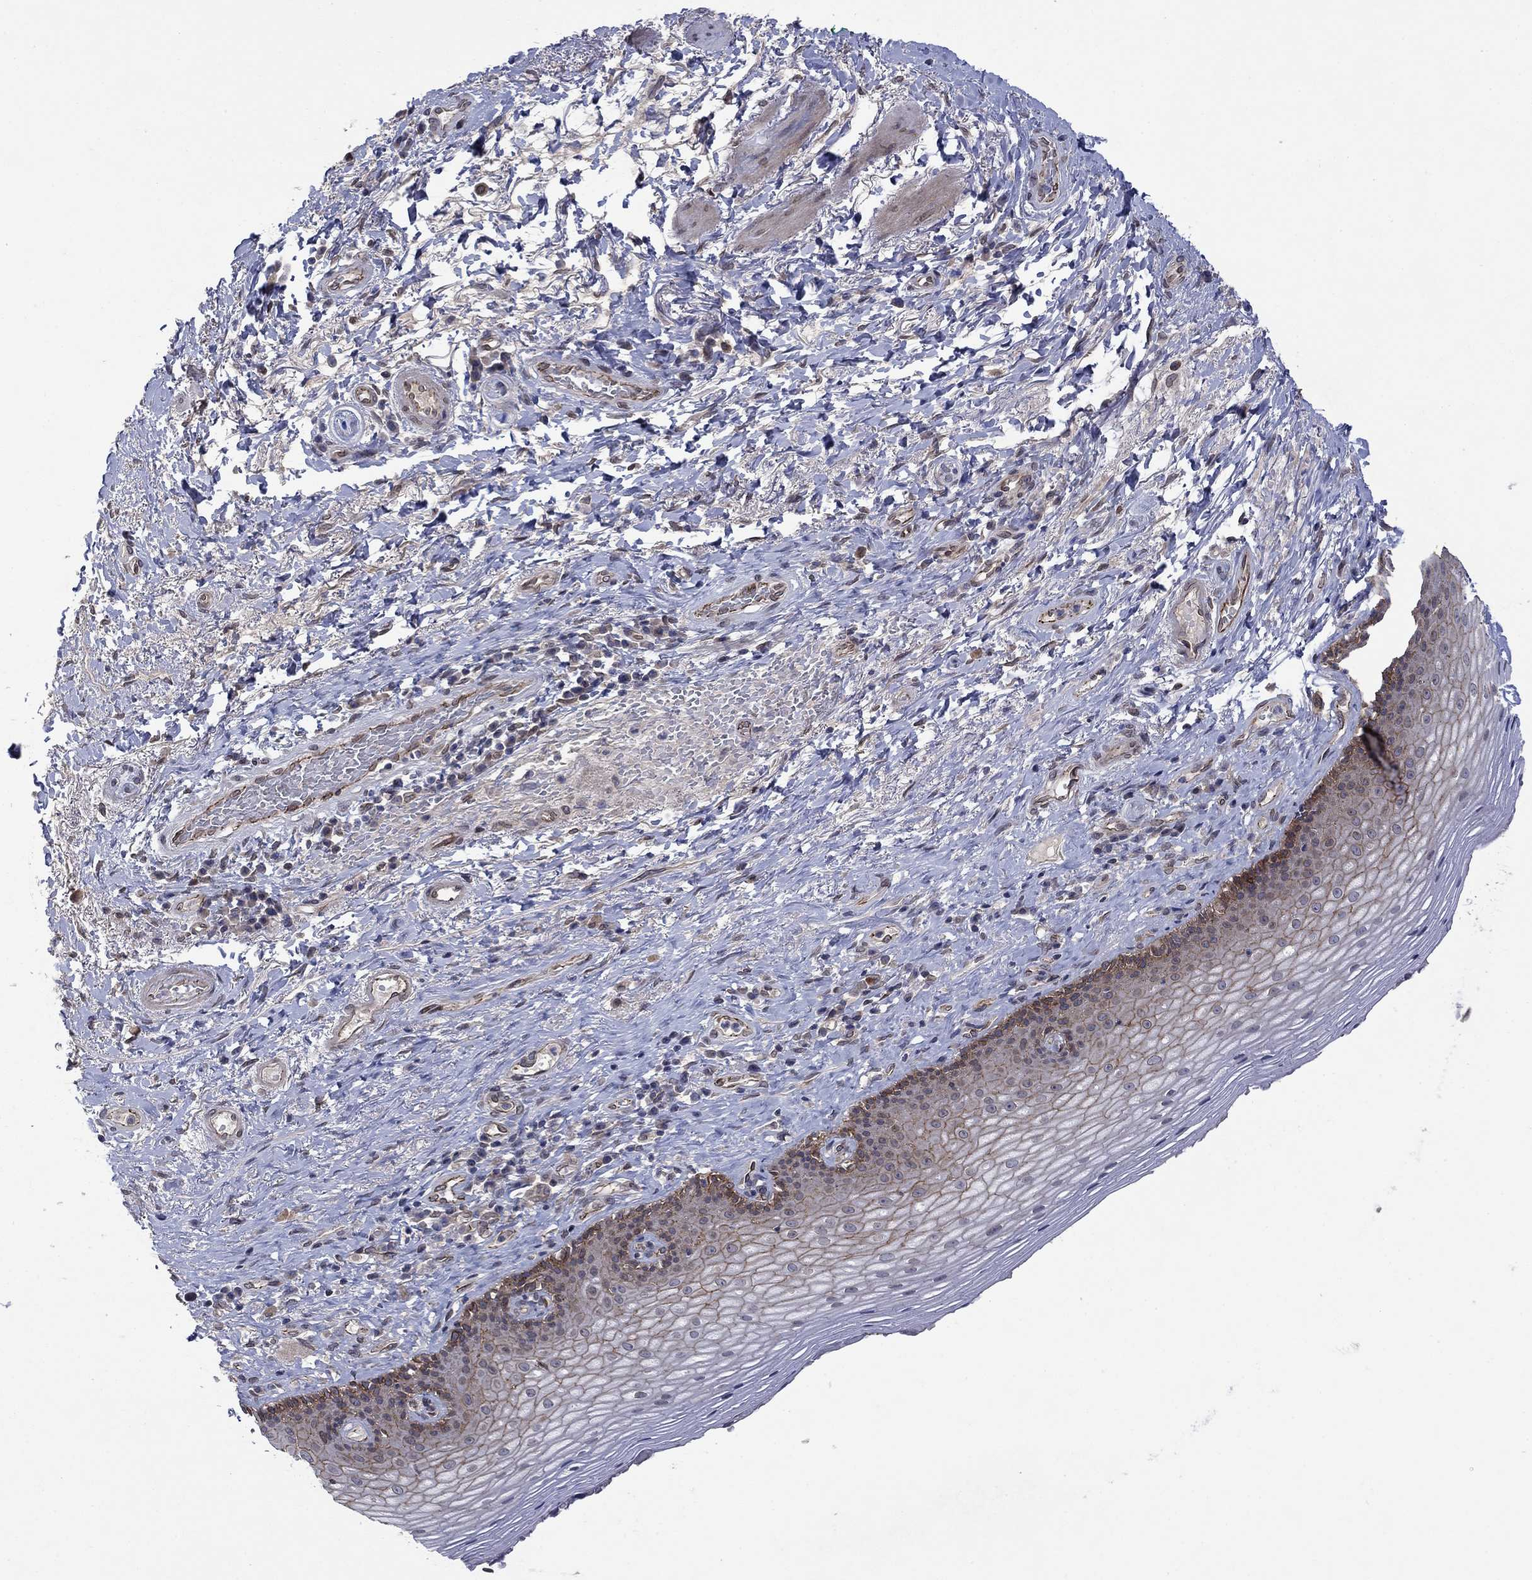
{"staining": {"intensity": "moderate", "quantity": ">75%", "location": "cytoplasmic/membranous"}, "tissue": "skin", "cell_type": "Epidermal cells", "image_type": "normal", "snomed": [{"axis": "morphology", "description": "Normal tissue, NOS"}, {"axis": "morphology", "description": "Adenocarcinoma, NOS"}, {"axis": "topography", "description": "Rectum"}, {"axis": "topography", "description": "Anal"}], "caption": "Protein positivity by immunohistochemistry displays moderate cytoplasmic/membranous expression in approximately >75% of epidermal cells in unremarkable skin. The protein is stained brown, and the nuclei are stained in blue (DAB IHC with brightfield microscopy, high magnification).", "gene": "EMC9", "patient": {"sex": "female", "age": 68}}